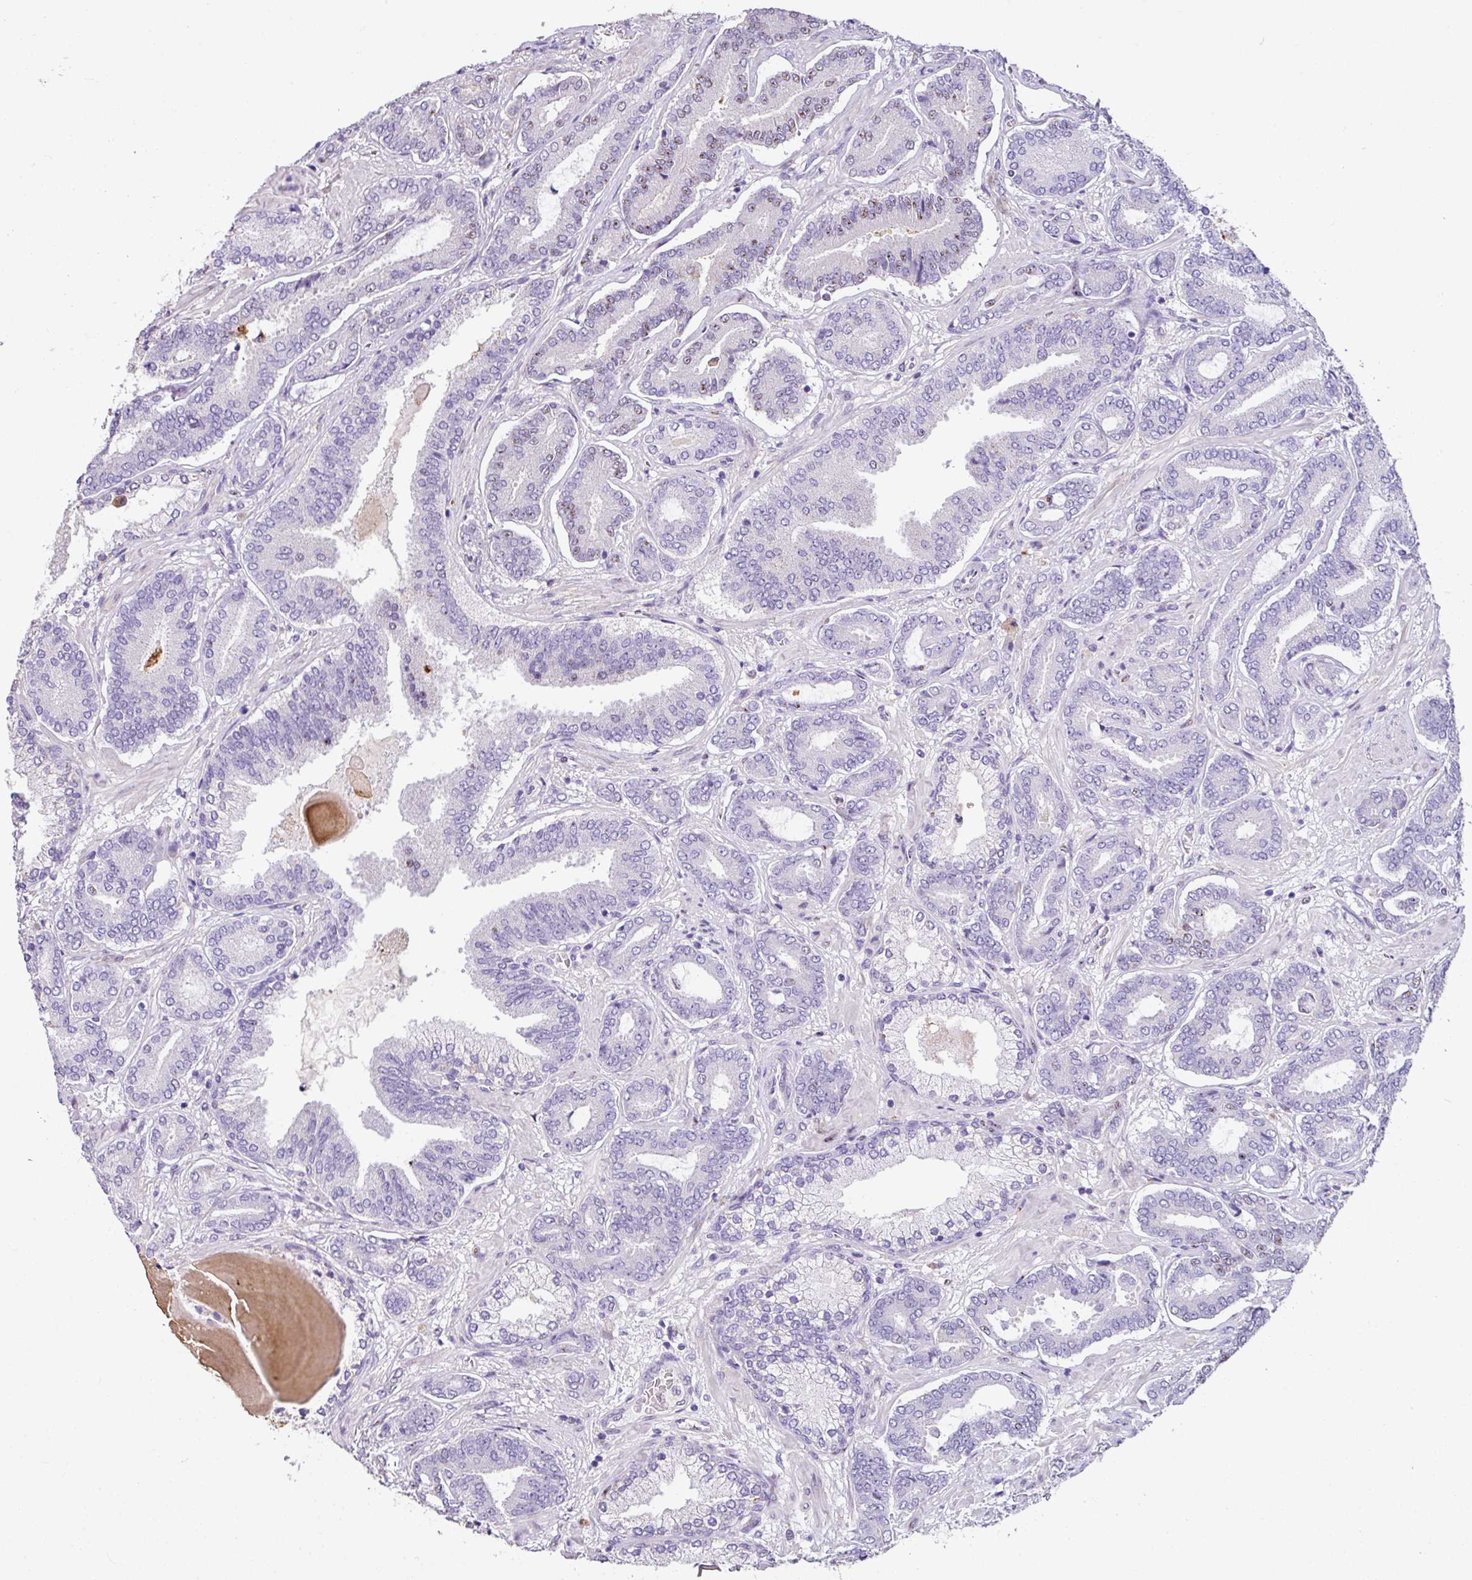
{"staining": {"intensity": "negative", "quantity": "none", "location": "none"}, "tissue": "prostate cancer", "cell_type": "Tumor cells", "image_type": "cancer", "snomed": [{"axis": "morphology", "description": "Adenocarcinoma, Low grade"}, {"axis": "topography", "description": "Prostate and seminal vesicle, NOS"}], "caption": "Tumor cells show no significant protein expression in prostate cancer.", "gene": "ZG16", "patient": {"sex": "male", "age": 61}}